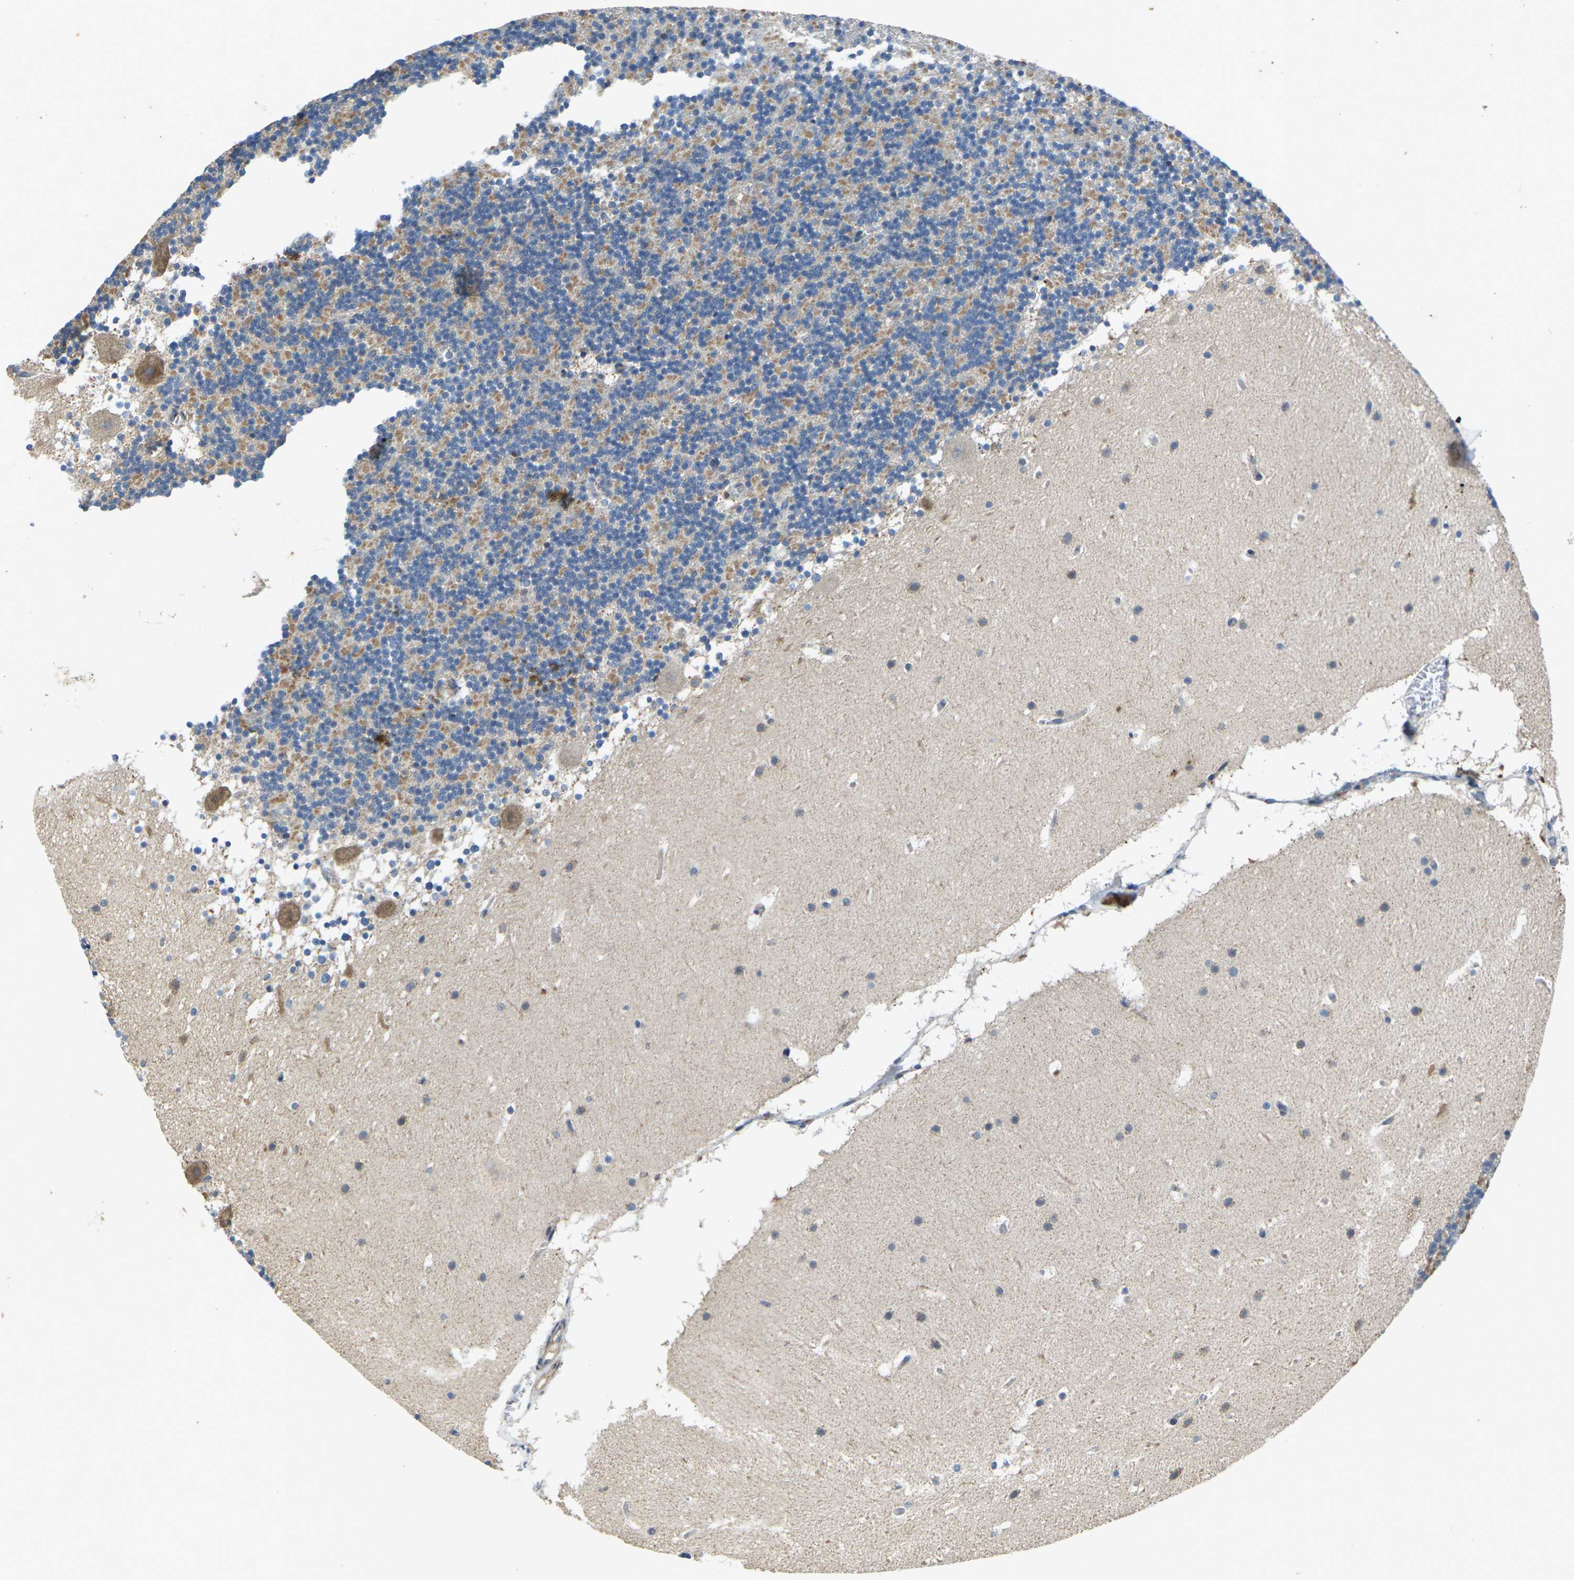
{"staining": {"intensity": "moderate", "quantity": "25%-75%", "location": "cytoplasmic/membranous"}, "tissue": "cerebellum", "cell_type": "Cells in granular layer", "image_type": "normal", "snomed": [{"axis": "morphology", "description": "Normal tissue, NOS"}, {"axis": "topography", "description": "Cerebellum"}], "caption": "Immunohistochemical staining of unremarkable human cerebellum shows moderate cytoplasmic/membranous protein positivity in about 25%-75% of cells in granular layer.", "gene": "KIF1B", "patient": {"sex": "male", "age": 45}}